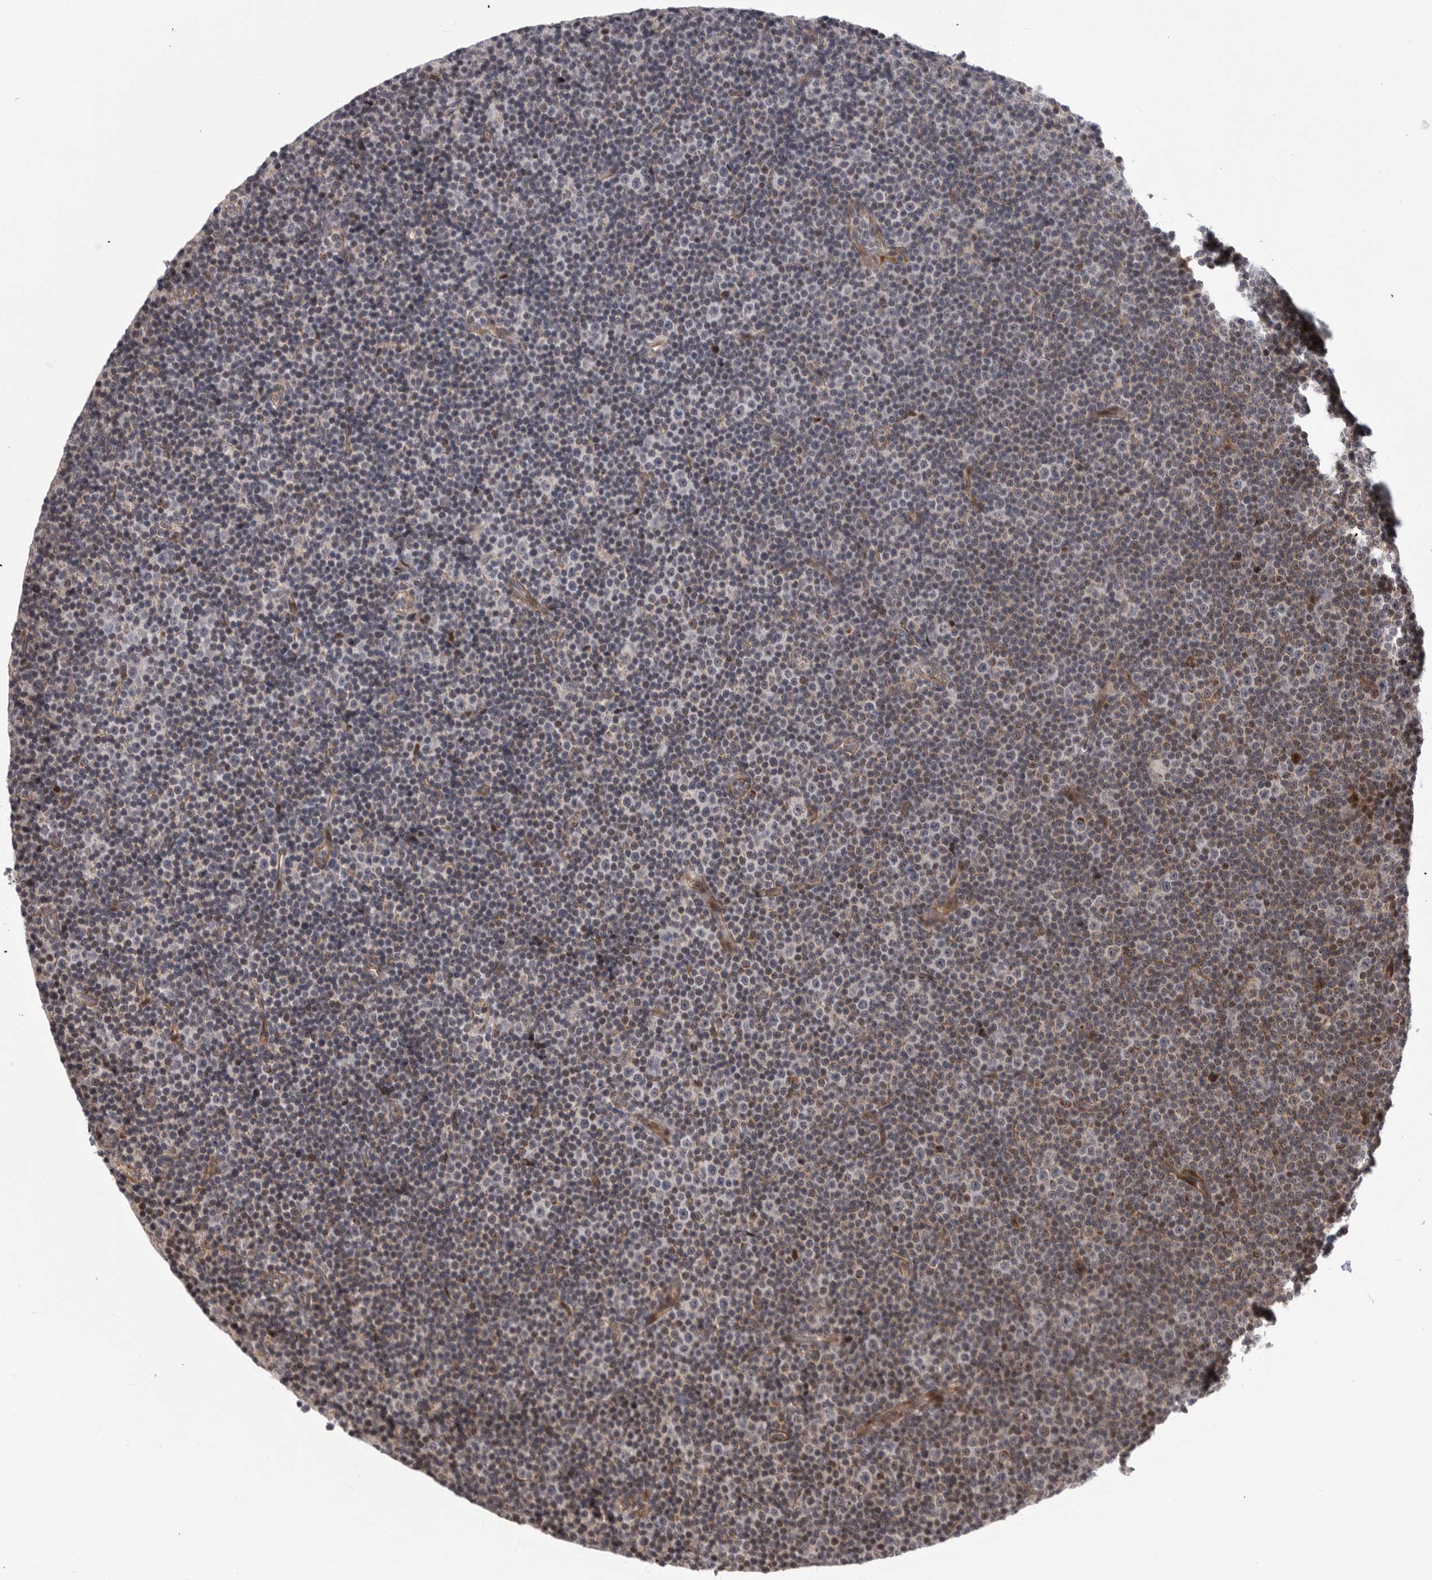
{"staining": {"intensity": "weak", "quantity": "<25%", "location": "nuclear"}, "tissue": "lymphoma", "cell_type": "Tumor cells", "image_type": "cancer", "snomed": [{"axis": "morphology", "description": "Malignant lymphoma, non-Hodgkin's type, Low grade"}, {"axis": "topography", "description": "Lymph node"}], "caption": "This is an immunohistochemistry histopathology image of human low-grade malignant lymphoma, non-Hodgkin's type. There is no staining in tumor cells.", "gene": "TMPRSS11F", "patient": {"sex": "female", "age": 67}}